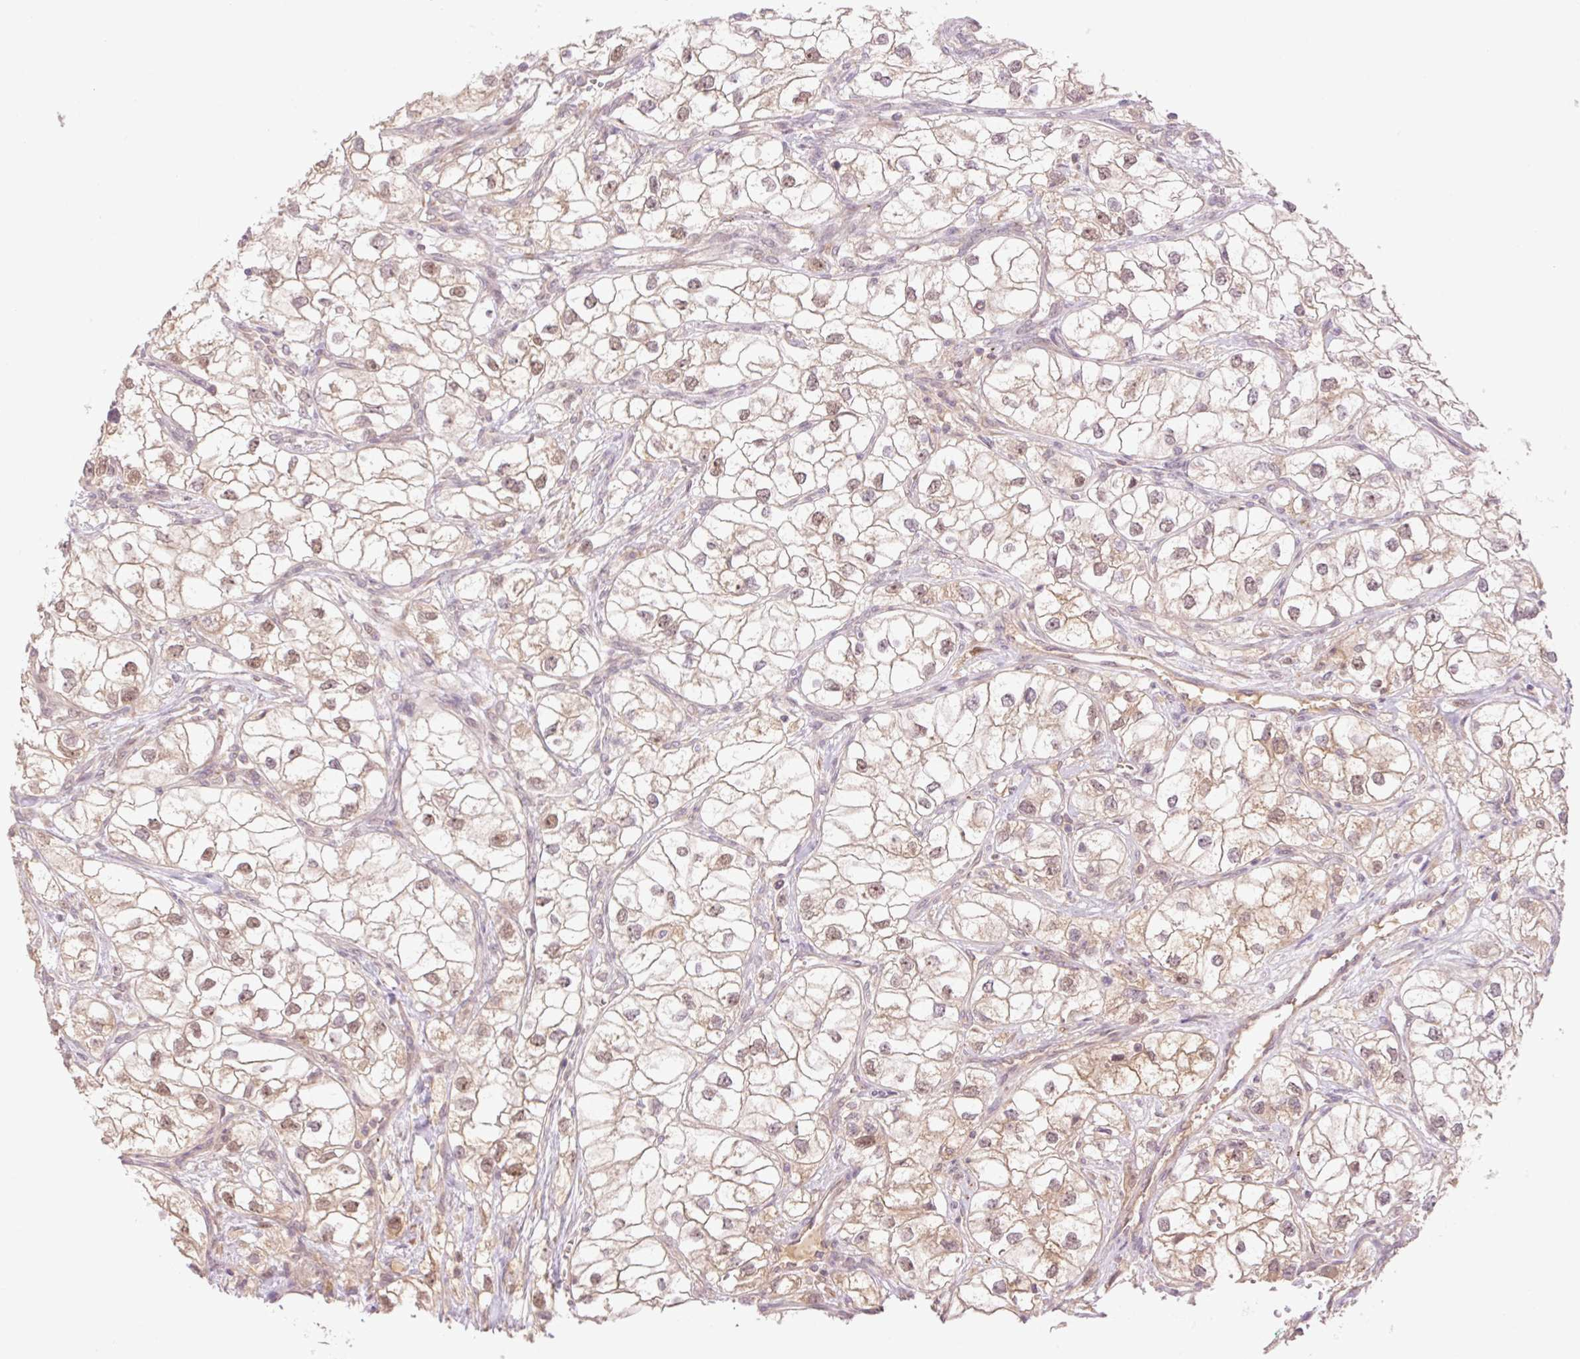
{"staining": {"intensity": "weak", "quantity": "25%-75%", "location": "nuclear"}, "tissue": "renal cancer", "cell_type": "Tumor cells", "image_type": "cancer", "snomed": [{"axis": "morphology", "description": "Adenocarcinoma, NOS"}, {"axis": "topography", "description": "Kidney"}], "caption": "Renal cancer stained for a protein (brown) reveals weak nuclear positive staining in about 25%-75% of tumor cells.", "gene": "YJU2B", "patient": {"sex": "male", "age": 59}}